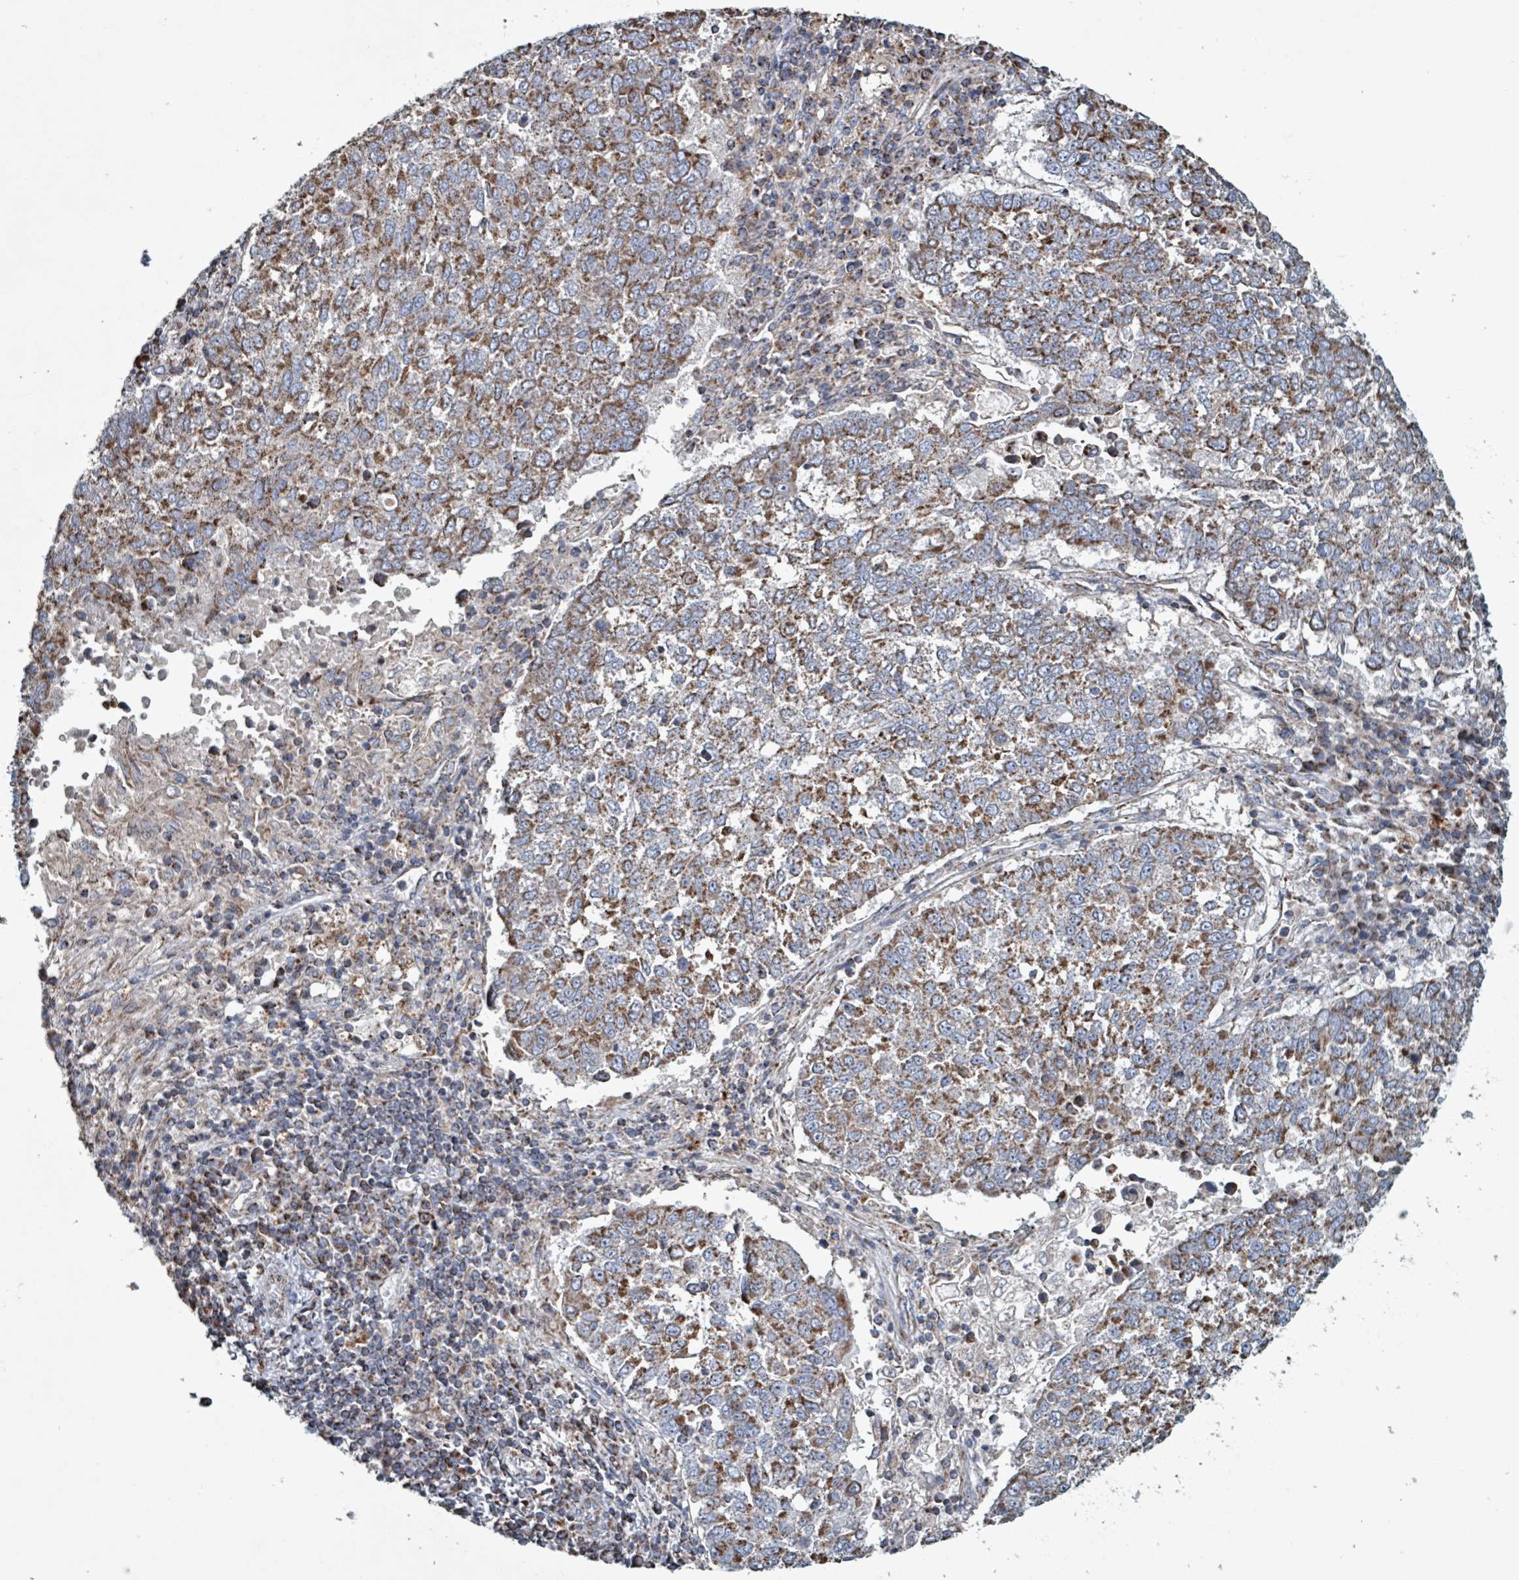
{"staining": {"intensity": "moderate", "quantity": ">75%", "location": "cytoplasmic/membranous"}, "tissue": "lung cancer", "cell_type": "Tumor cells", "image_type": "cancer", "snomed": [{"axis": "morphology", "description": "Squamous cell carcinoma, NOS"}, {"axis": "topography", "description": "Lung"}], "caption": "A histopathology image of human lung squamous cell carcinoma stained for a protein exhibits moderate cytoplasmic/membranous brown staining in tumor cells.", "gene": "ABHD18", "patient": {"sex": "male", "age": 73}}